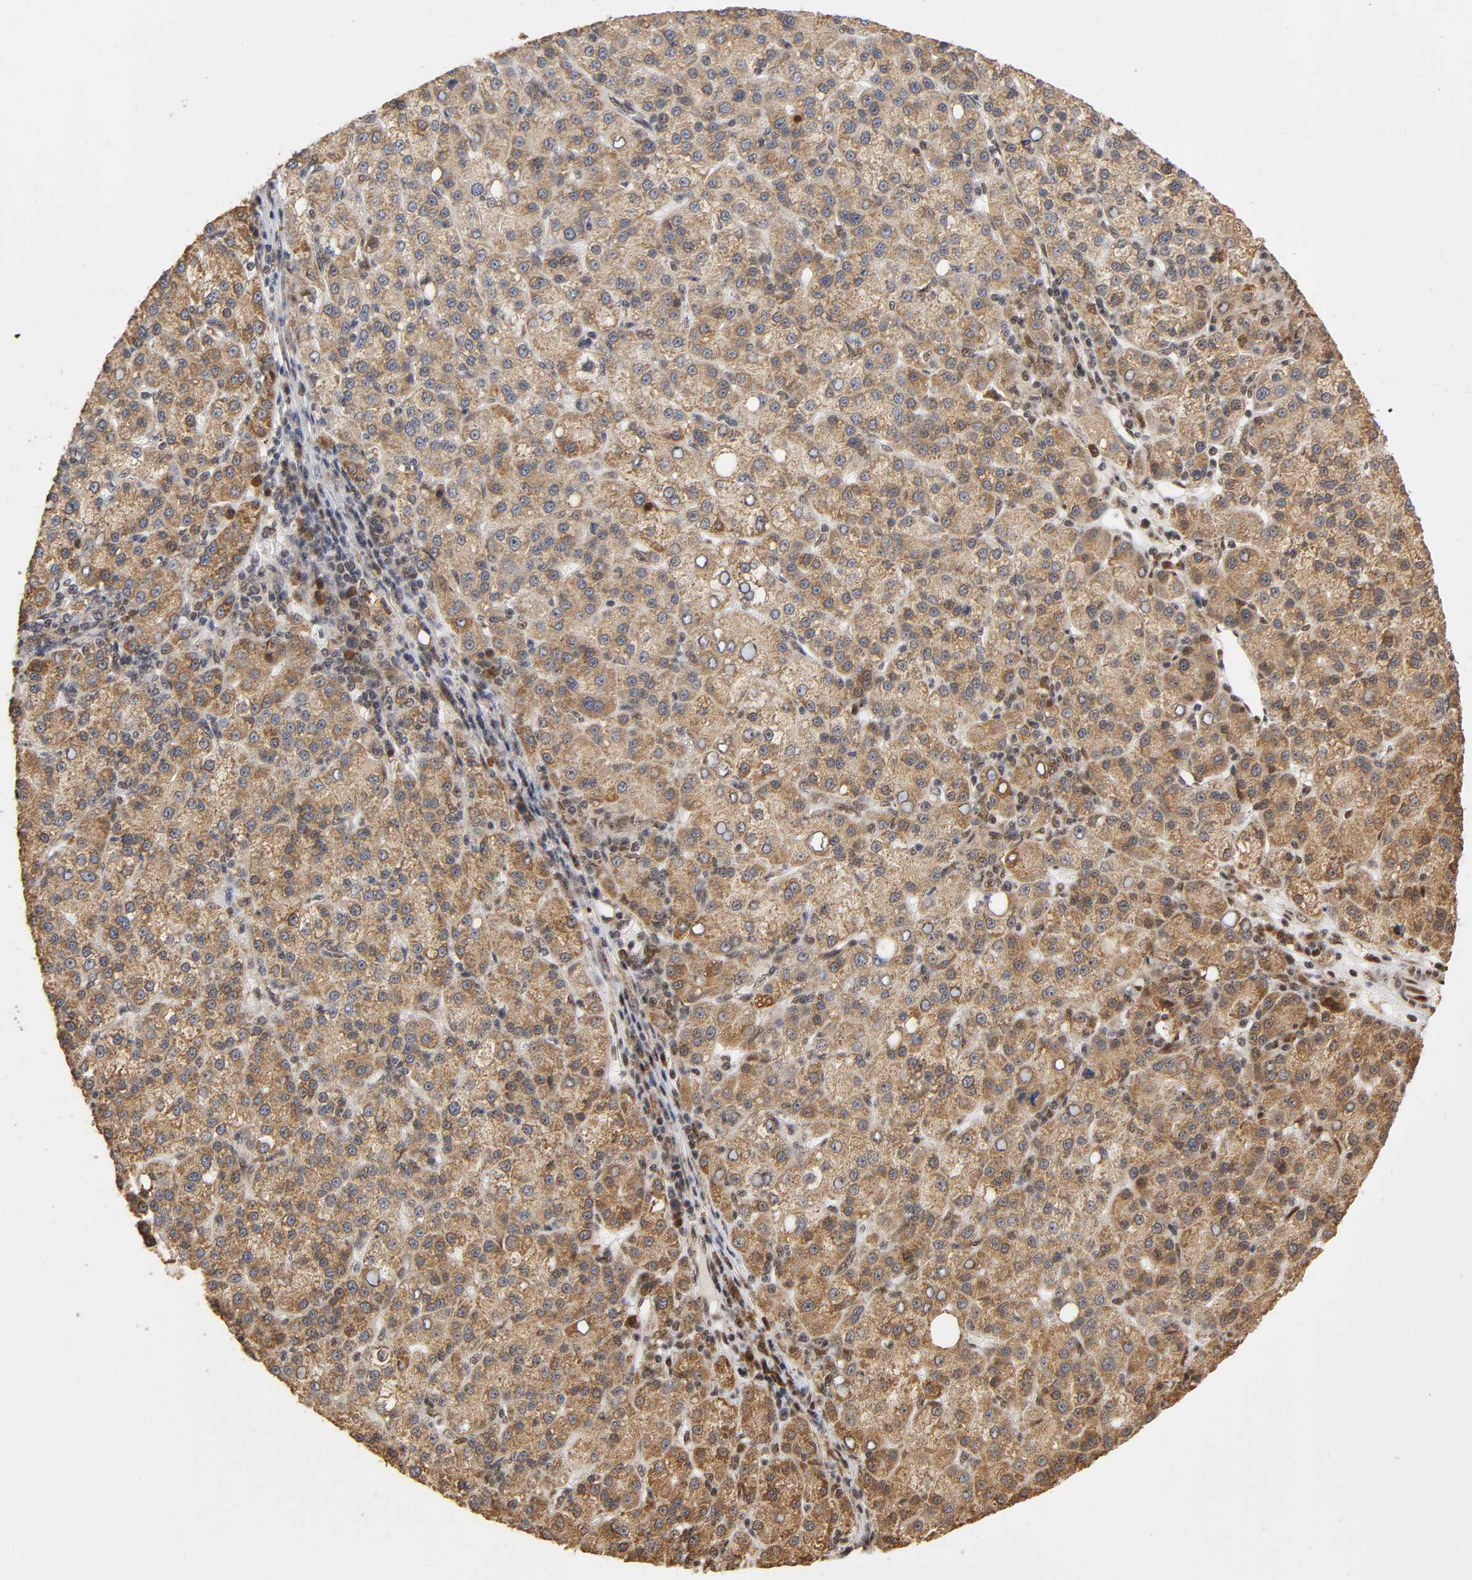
{"staining": {"intensity": "moderate", "quantity": ">75%", "location": "cytoplasmic/membranous"}, "tissue": "liver cancer", "cell_type": "Tumor cells", "image_type": "cancer", "snomed": [{"axis": "morphology", "description": "Carcinoma, Hepatocellular, NOS"}, {"axis": "topography", "description": "Liver"}], "caption": "Immunohistochemical staining of liver hepatocellular carcinoma reveals medium levels of moderate cytoplasmic/membranous expression in about >75% of tumor cells.", "gene": "RNF122", "patient": {"sex": "female", "age": 58}}